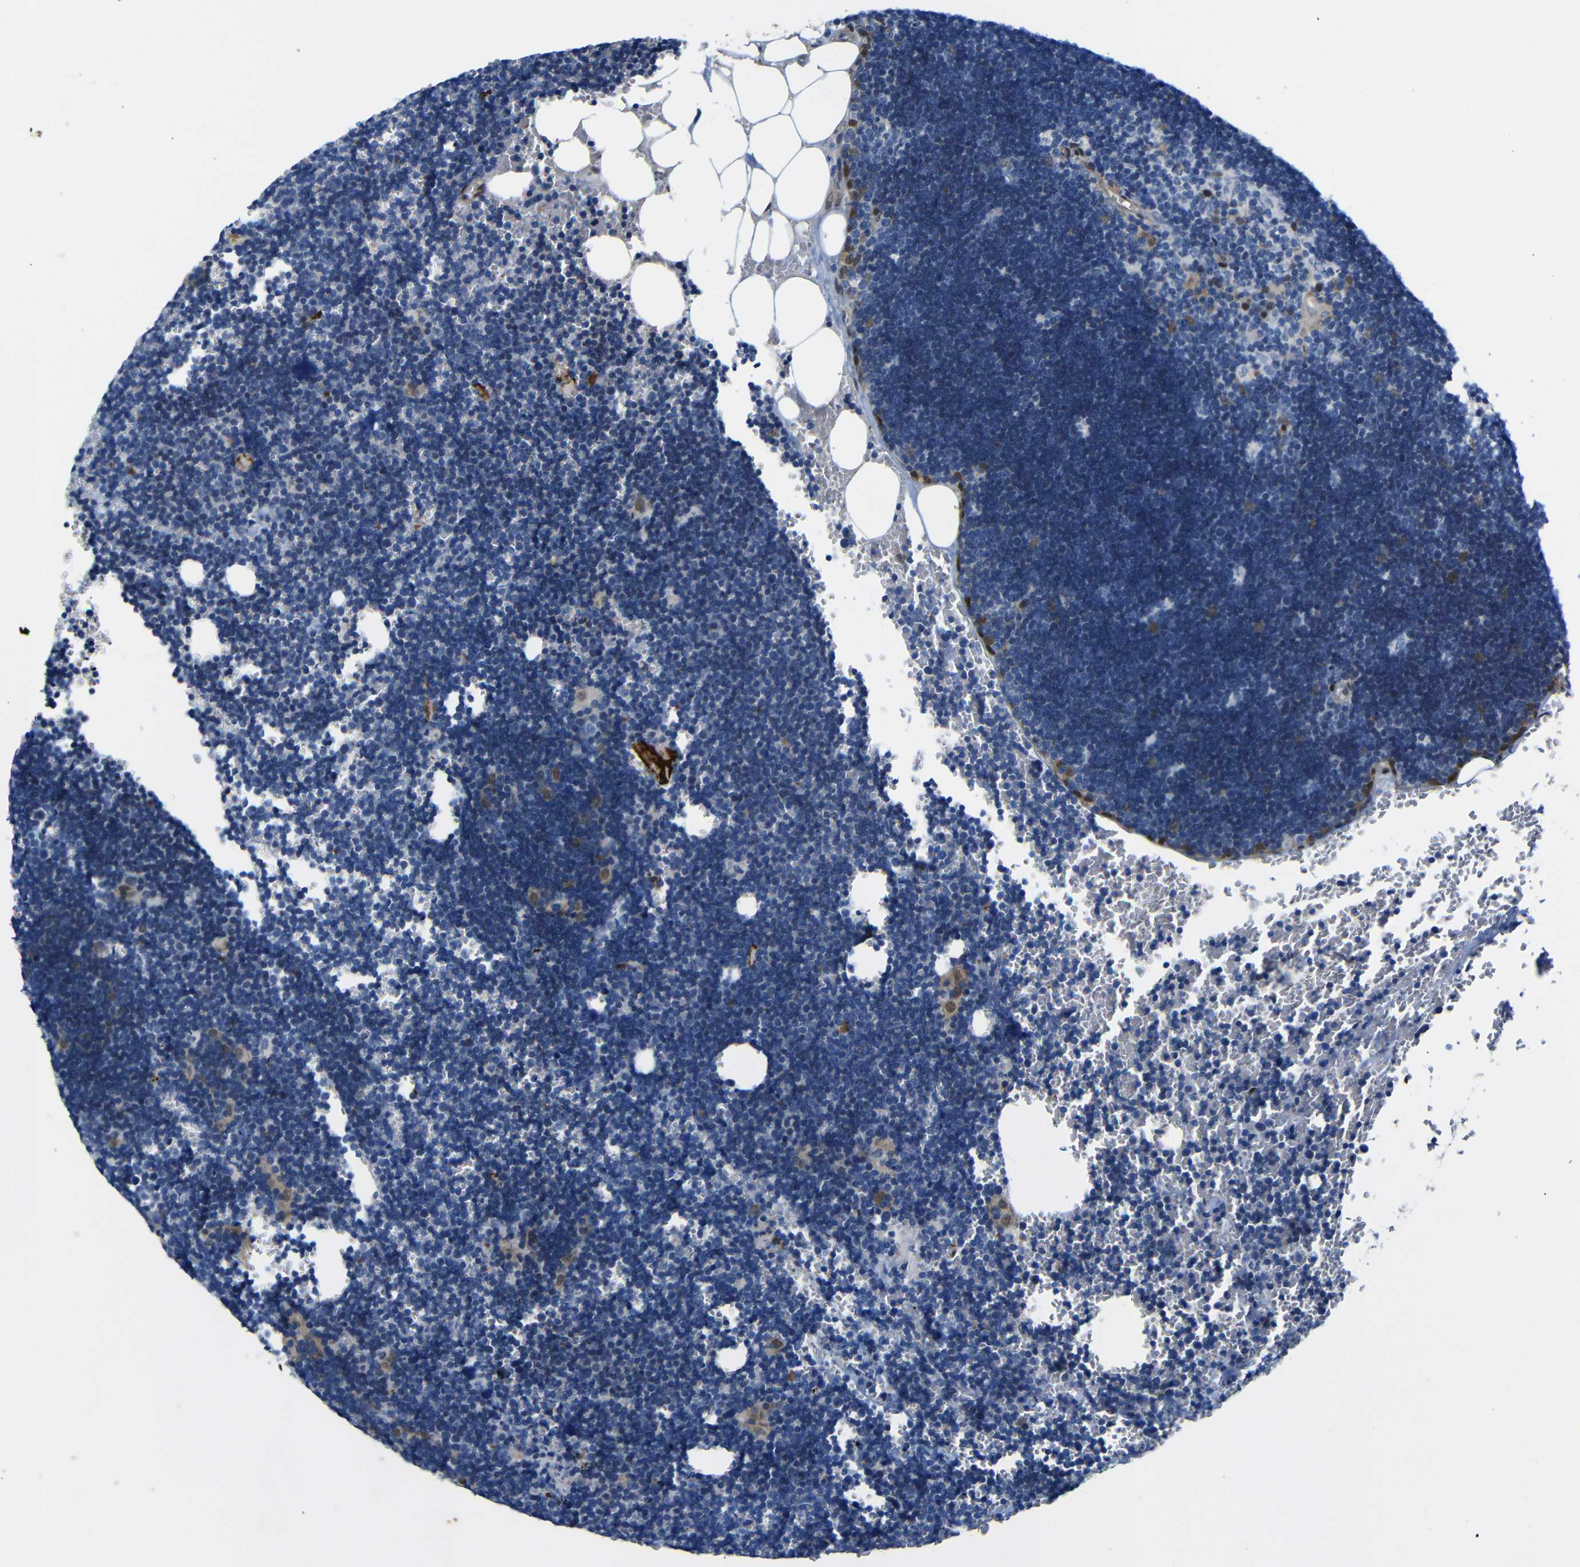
{"staining": {"intensity": "moderate", "quantity": "<25%", "location": "nuclear"}, "tissue": "lymph node", "cell_type": "Germinal center cells", "image_type": "normal", "snomed": [{"axis": "morphology", "description": "Normal tissue, NOS"}, {"axis": "topography", "description": "Lymph node"}], "caption": "A micrograph showing moderate nuclear positivity in approximately <25% of germinal center cells in unremarkable lymph node, as visualized by brown immunohistochemical staining.", "gene": "YAP1", "patient": {"sex": "male", "age": 33}}